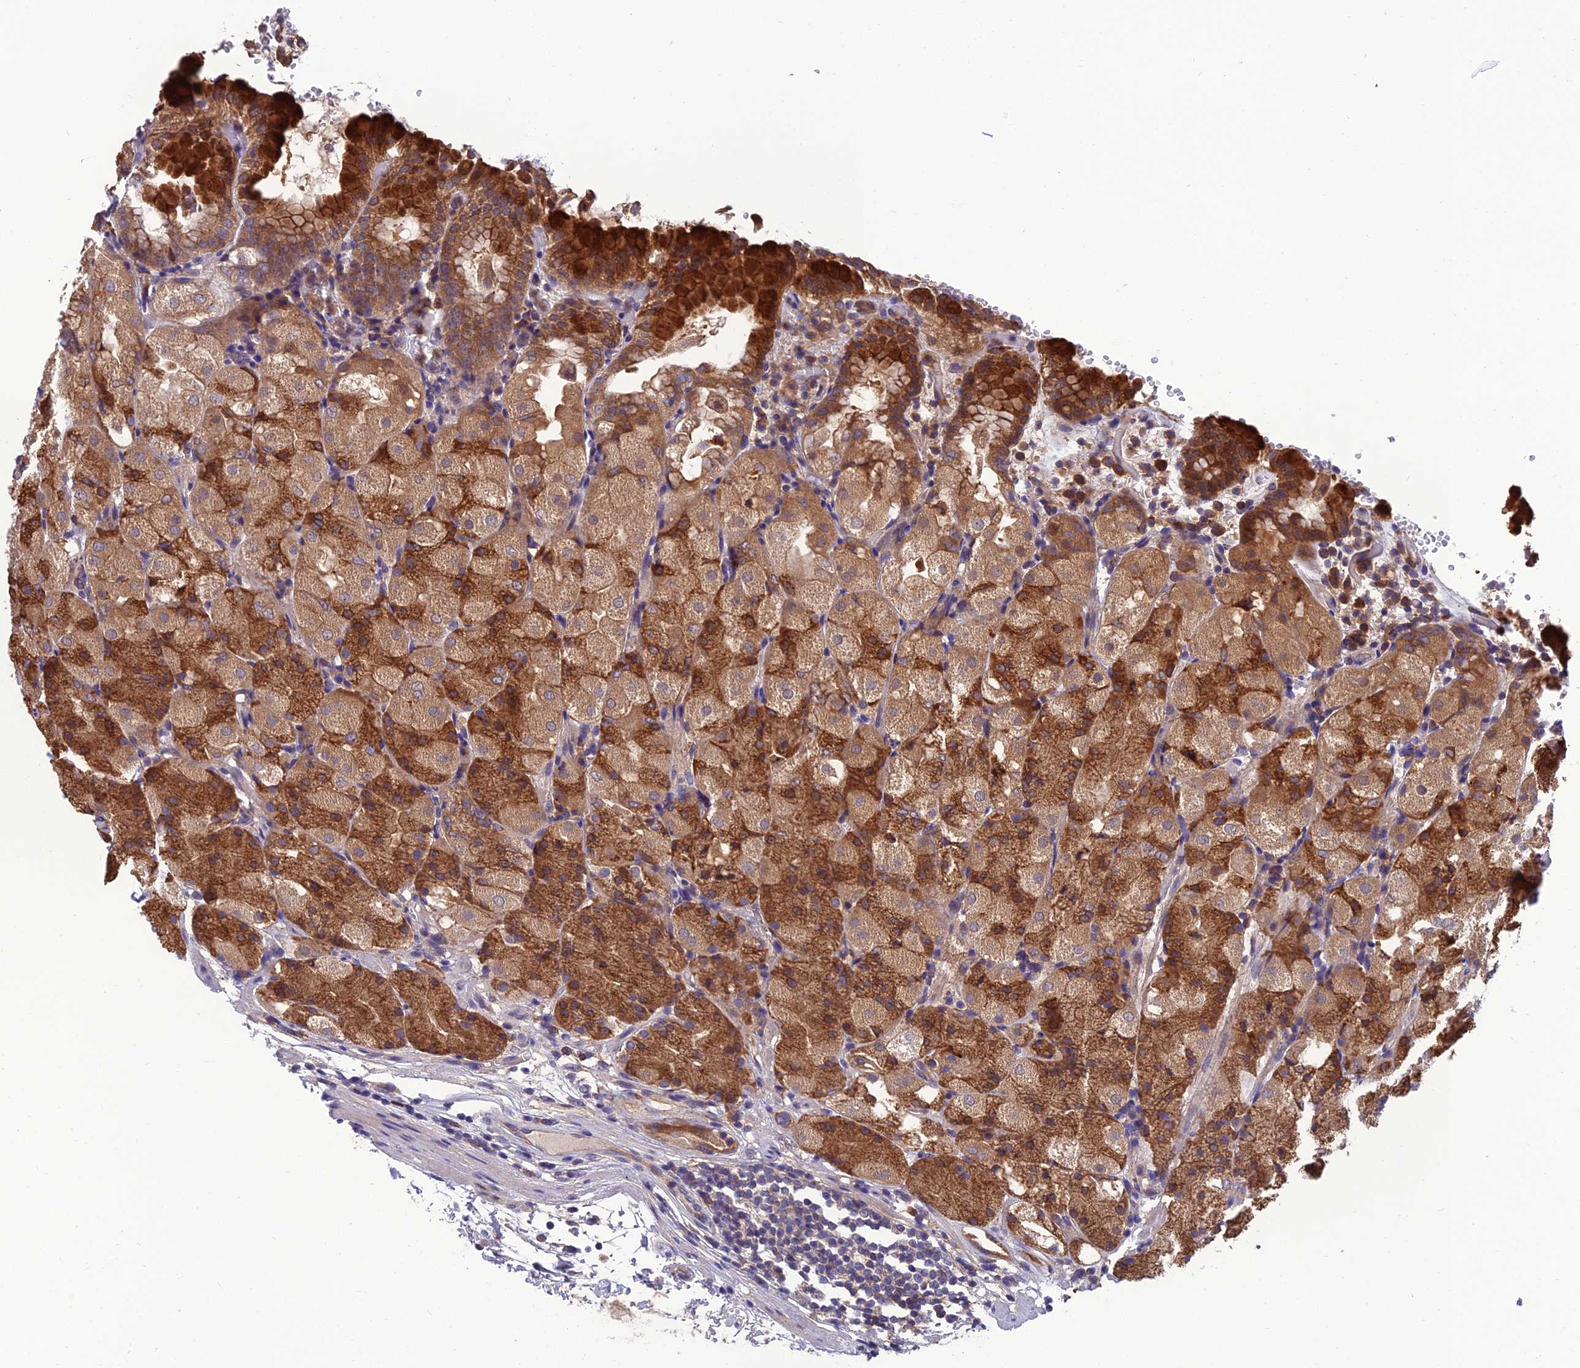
{"staining": {"intensity": "strong", "quantity": ">75%", "location": "cytoplasmic/membranous"}, "tissue": "stomach", "cell_type": "Glandular cells", "image_type": "normal", "snomed": [{"axis": "morphology", "description": "Normal tissue, NOS"}, {"axis": "topography", "description": "Stomach, upper"}, {"axis": "topography", "description": "Stomach, lower"}], "caption": "A high amount of strong cytoplasmic/membranous expression is seen in approximately >75% of glandular cells in normal stomach.", "gene": "UMAD1", "patient": {"sex": "male", "age": 62}}